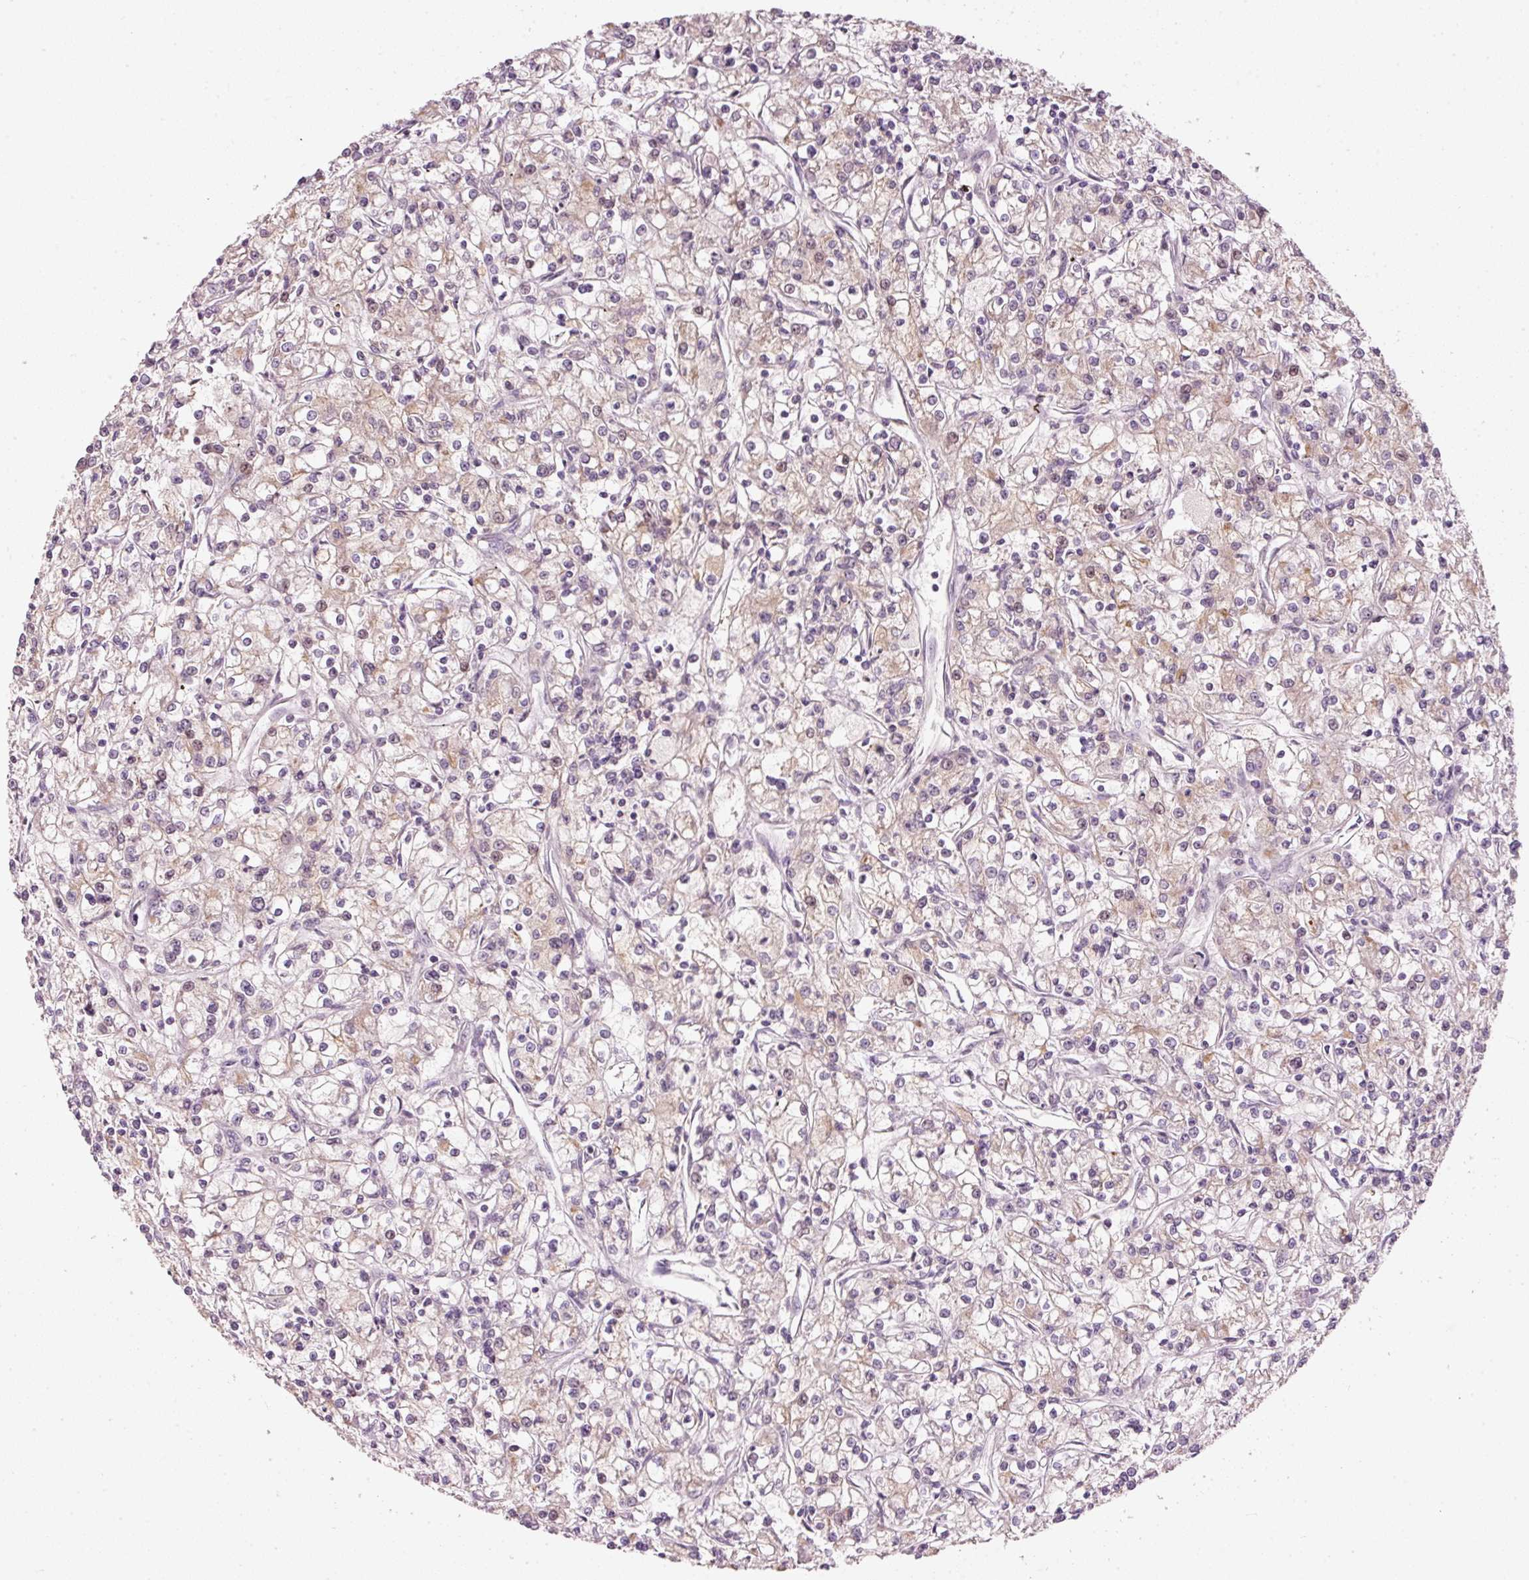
{"staining": {"intensity": "weak", "quantity": "<25%", "location": "cytoplasmic/membranous"}, "tissue": "renal cancer", "cell_type": "Tumor cells", "image_type": "cancer", "snomed": [{"axis": "morphology", "description": "Adenocarcinoma, NOS"}, {"axis": "topography", "description": "Kidney"}], "caption": "High power microscopy histopathology image of an immunohistochemistry (IHC) micrograph of adenocarcinoma (renal), revealing no significant positivity in tumor cells.", "gene": "TOB2", "patient": {"sex": "female", "age": 59}}